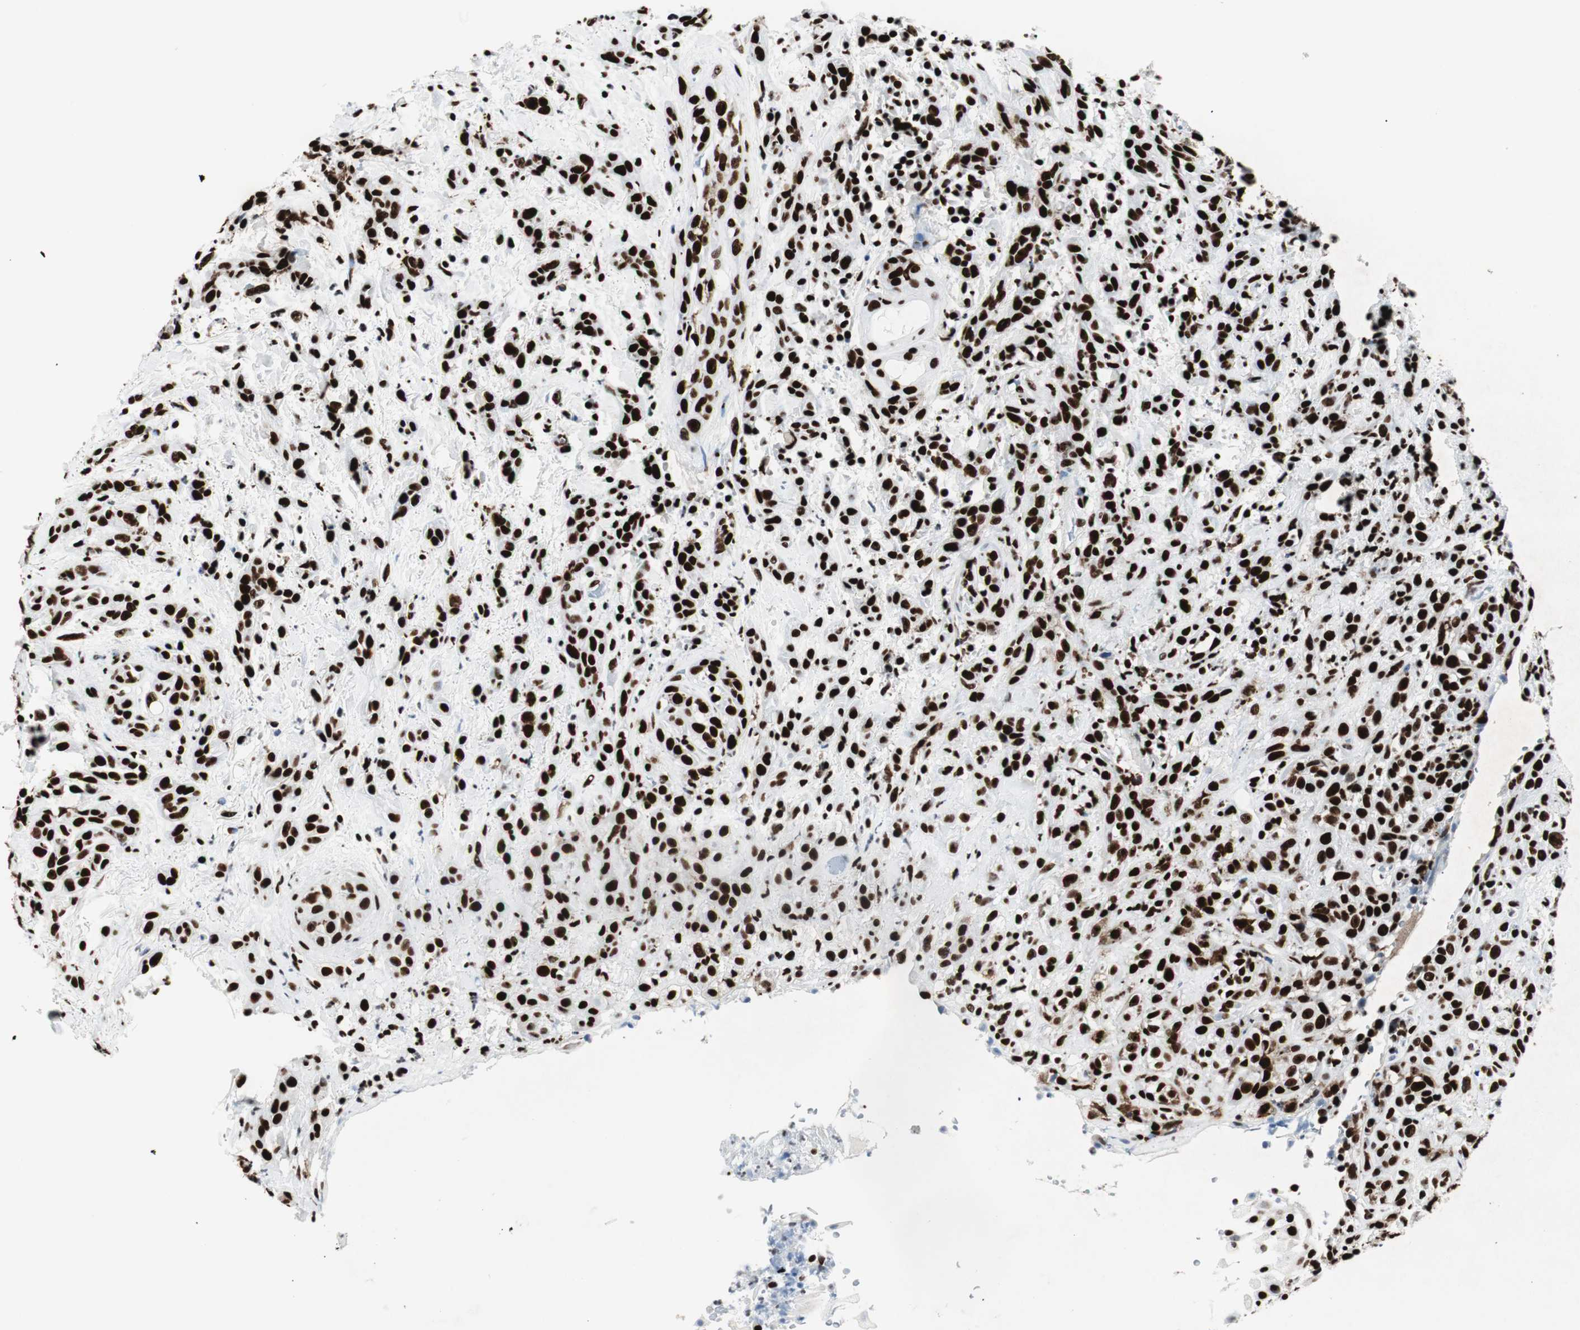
{"staining": {"intensity": "strong", "quantity": ">75%", "location": "nuclear"}, "tissue": "head and neck cancer", "cell_type": "Tumor cells", "image_type": "cancer", "snomed": [{"axis": "morphology", "description": "Squamous cell carcinoma, NOS"}, {"axis": "topography", "description": "Head-Neck"}], "caption": "Human head and neck squamous cell carcinoma stained with a protein marker displays strong staining in tumor cells.", "gene": "NCL", "patient": {"sex": "male", "age": 62}}